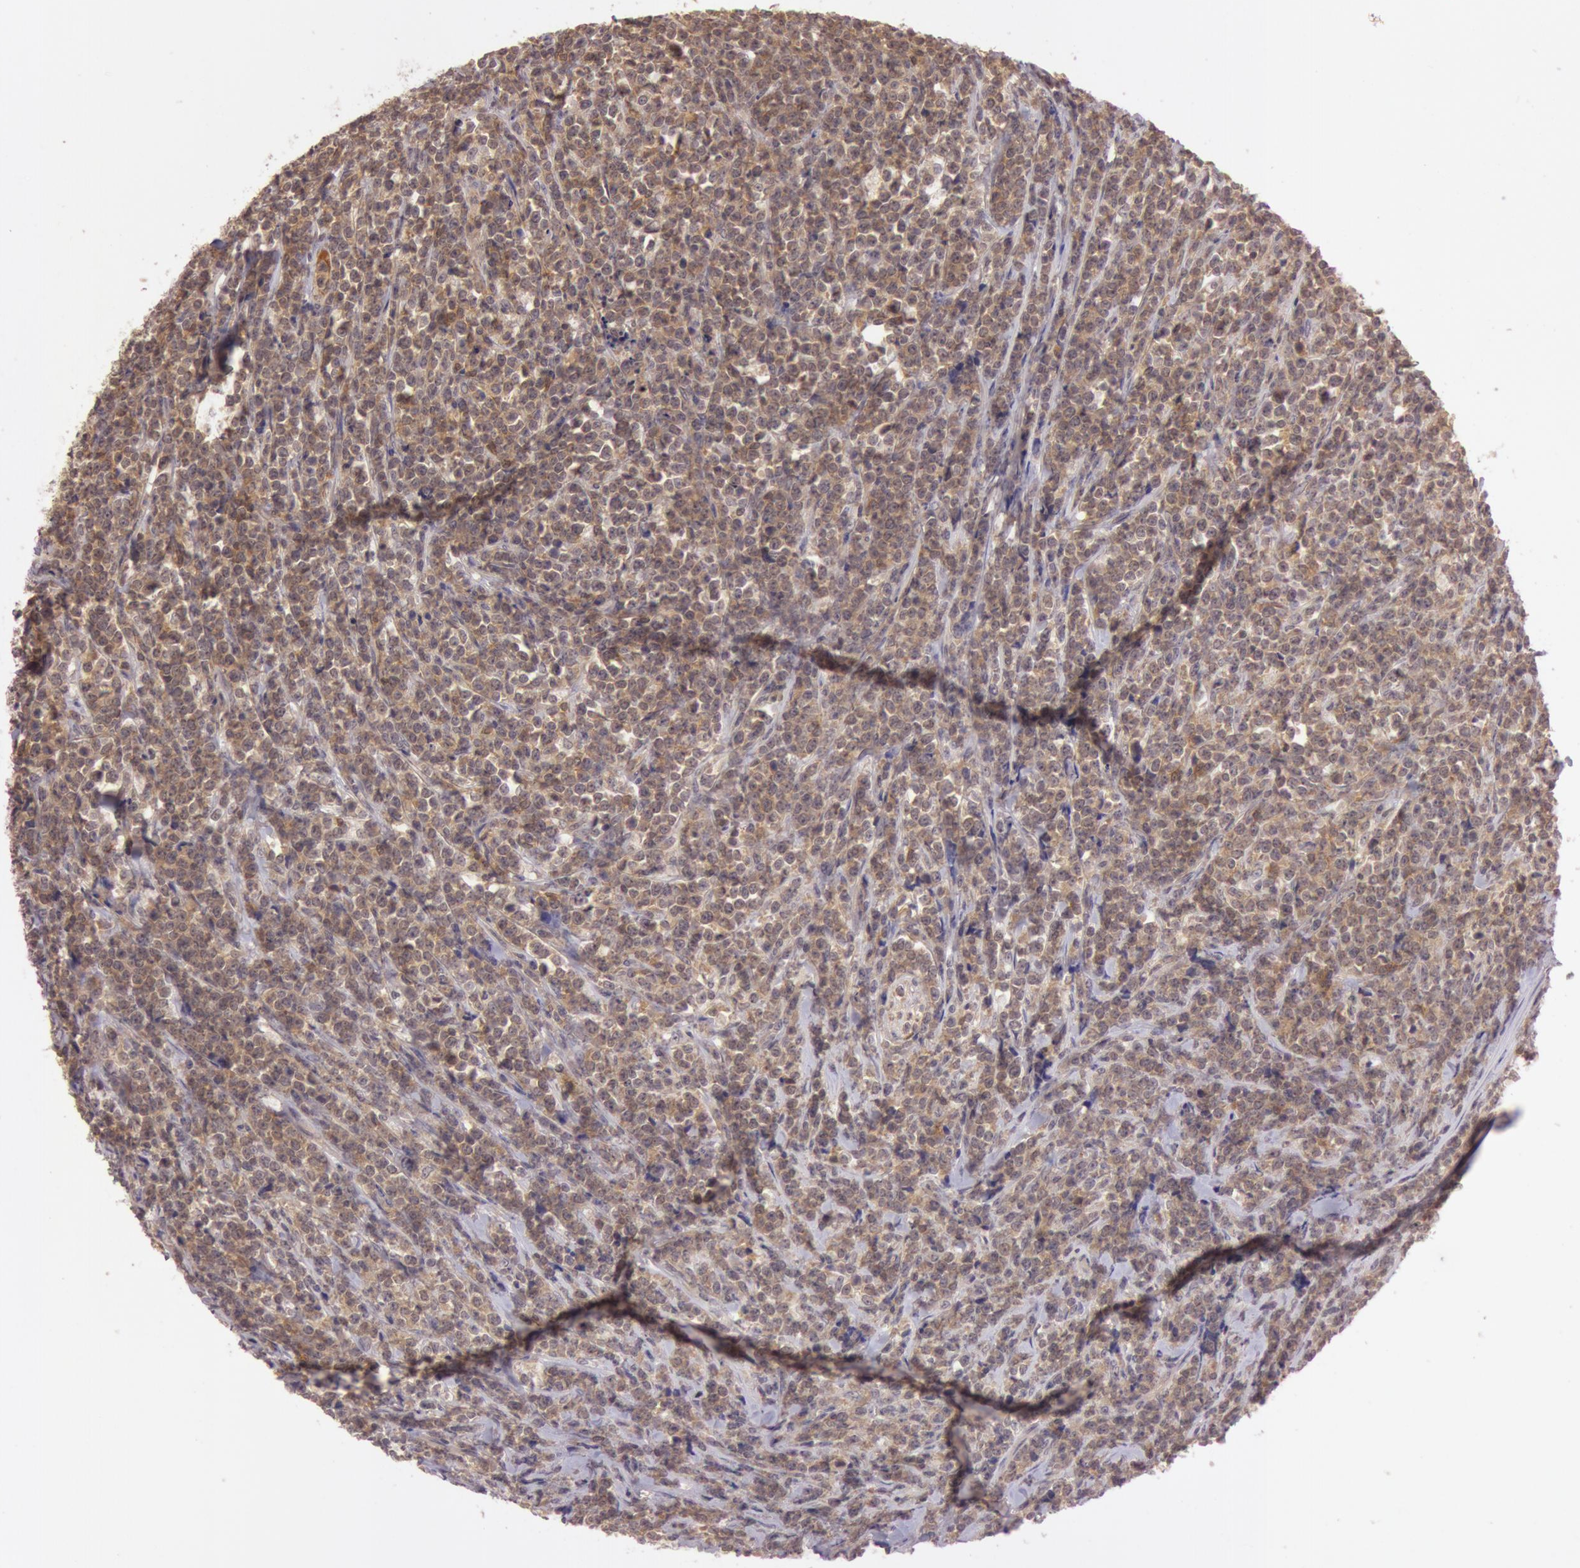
{"staining": {"intensity": "moderate", "quantity": ">75%", "location": "cytoplasmic/membranous"}, "tissue": "lymphoma", "cell_type": "Tumor cells", "image_type": "cancer", "snomed": [{"axis": "morphology", "description": "Malignant lymphoma, non-Hodgkin's type, High grade"}, {"axis": "topography", "description": "Small intestine"}, {"axis": "topography", "description": "Colon"}], "caption": "DAB immunohistochemical staining of malignant lymphoma, non-Hodgkin's type (high-grade) shows moderate cytoplasmic/membranous protein expression in about >75% of tumor cells.", "gene": "ATG2B", "patient": {"sex": "male", "age": 8}}